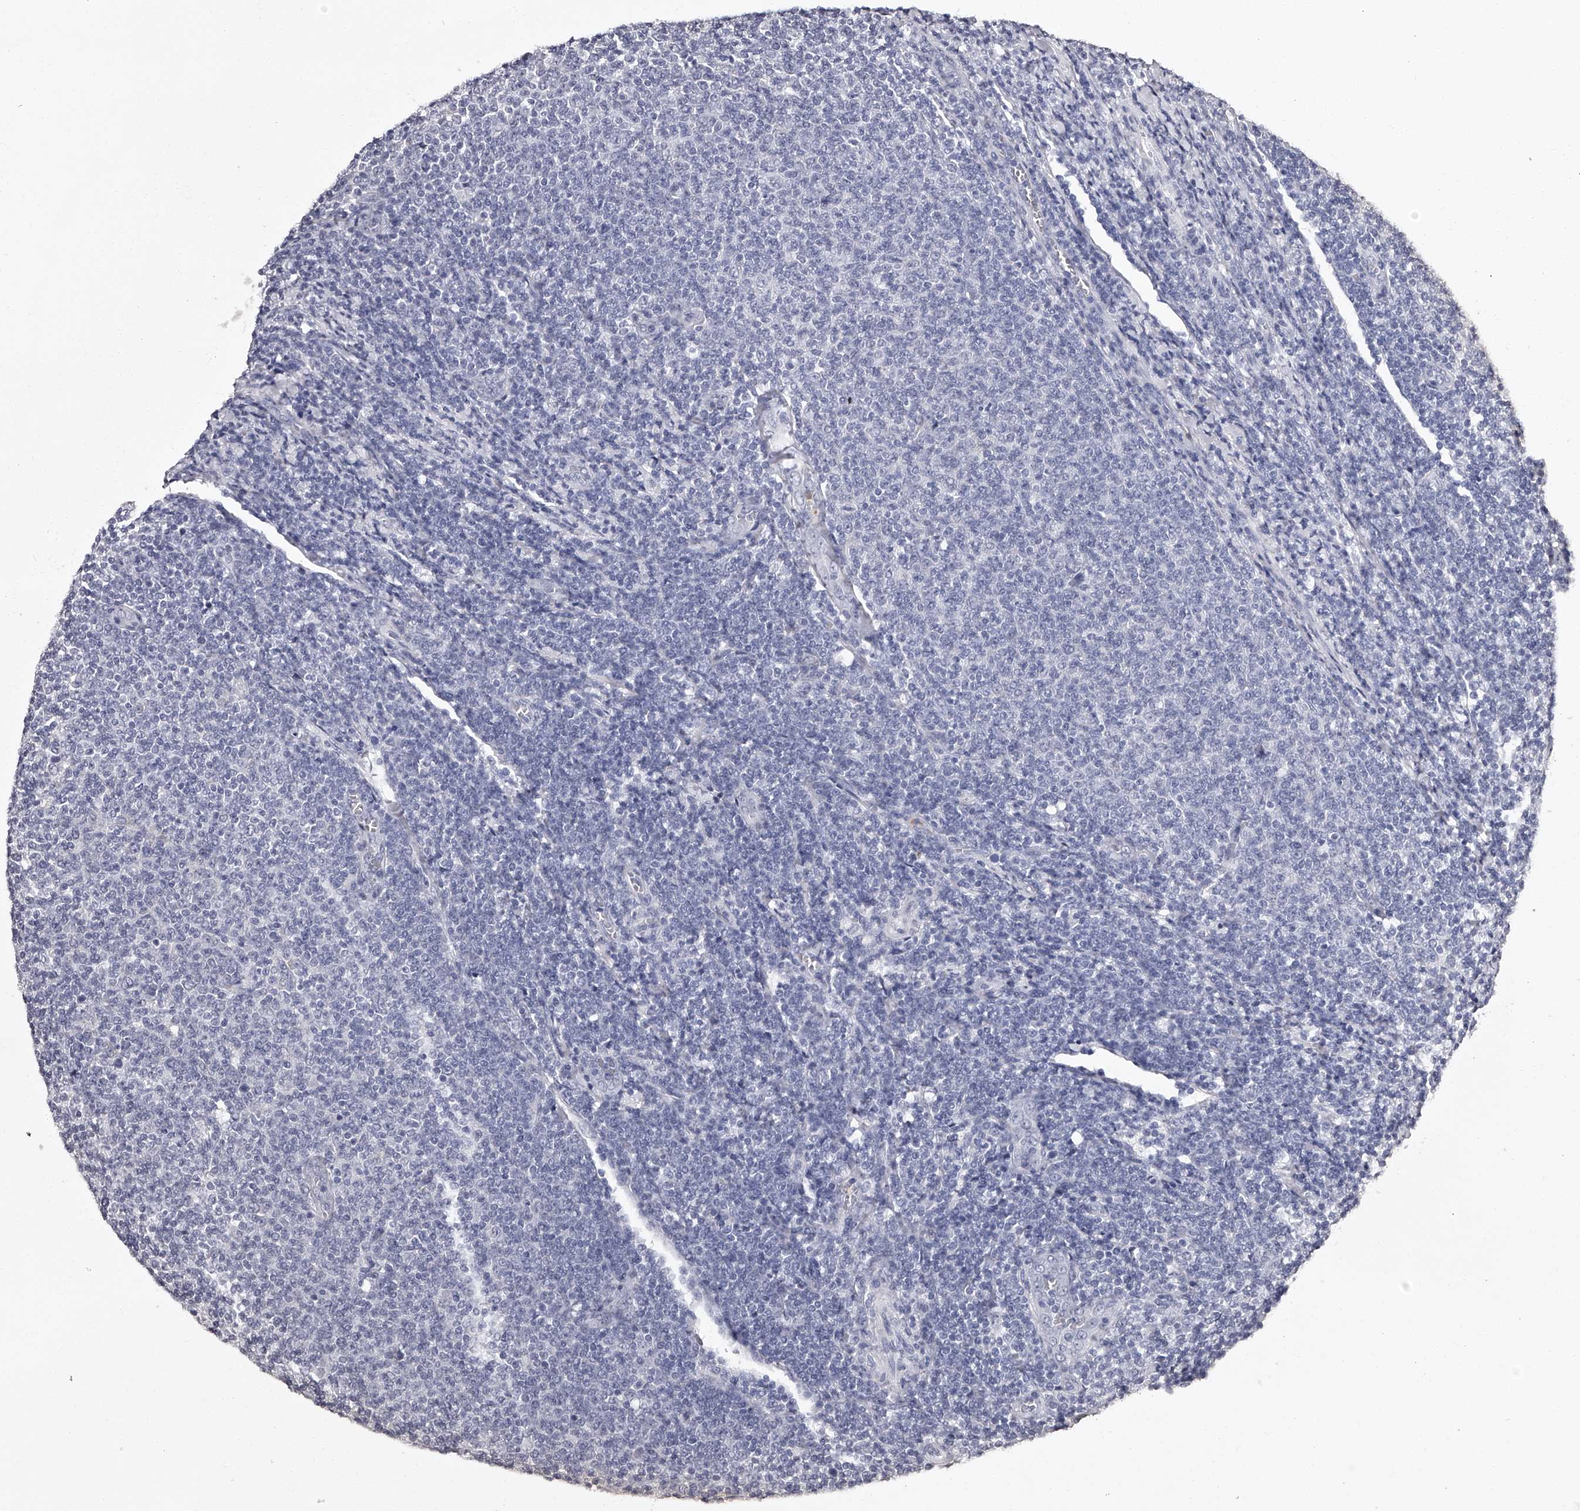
{"staining": {"intensity": "negative", "quantity": "none", "location": "none"}, "tissue": "lymphoma", "cell_type": "Tumor cells", "image_type": "cancer", "snomed": [{"axis": "morphology", "description": "Malignant lymphoma, non-Hodgkin's type, Low grade"}, {"axis": "topography", "description": "Lymph node"}], "caption": "DAB immunohistochemical staining of human low-grade malignant lymphoma, non-Hodgkin's type demonstrates no significant positivity in tumor cells.", "gene": "RSC1A1", "patient": {"sex": "male", "age": 66}}